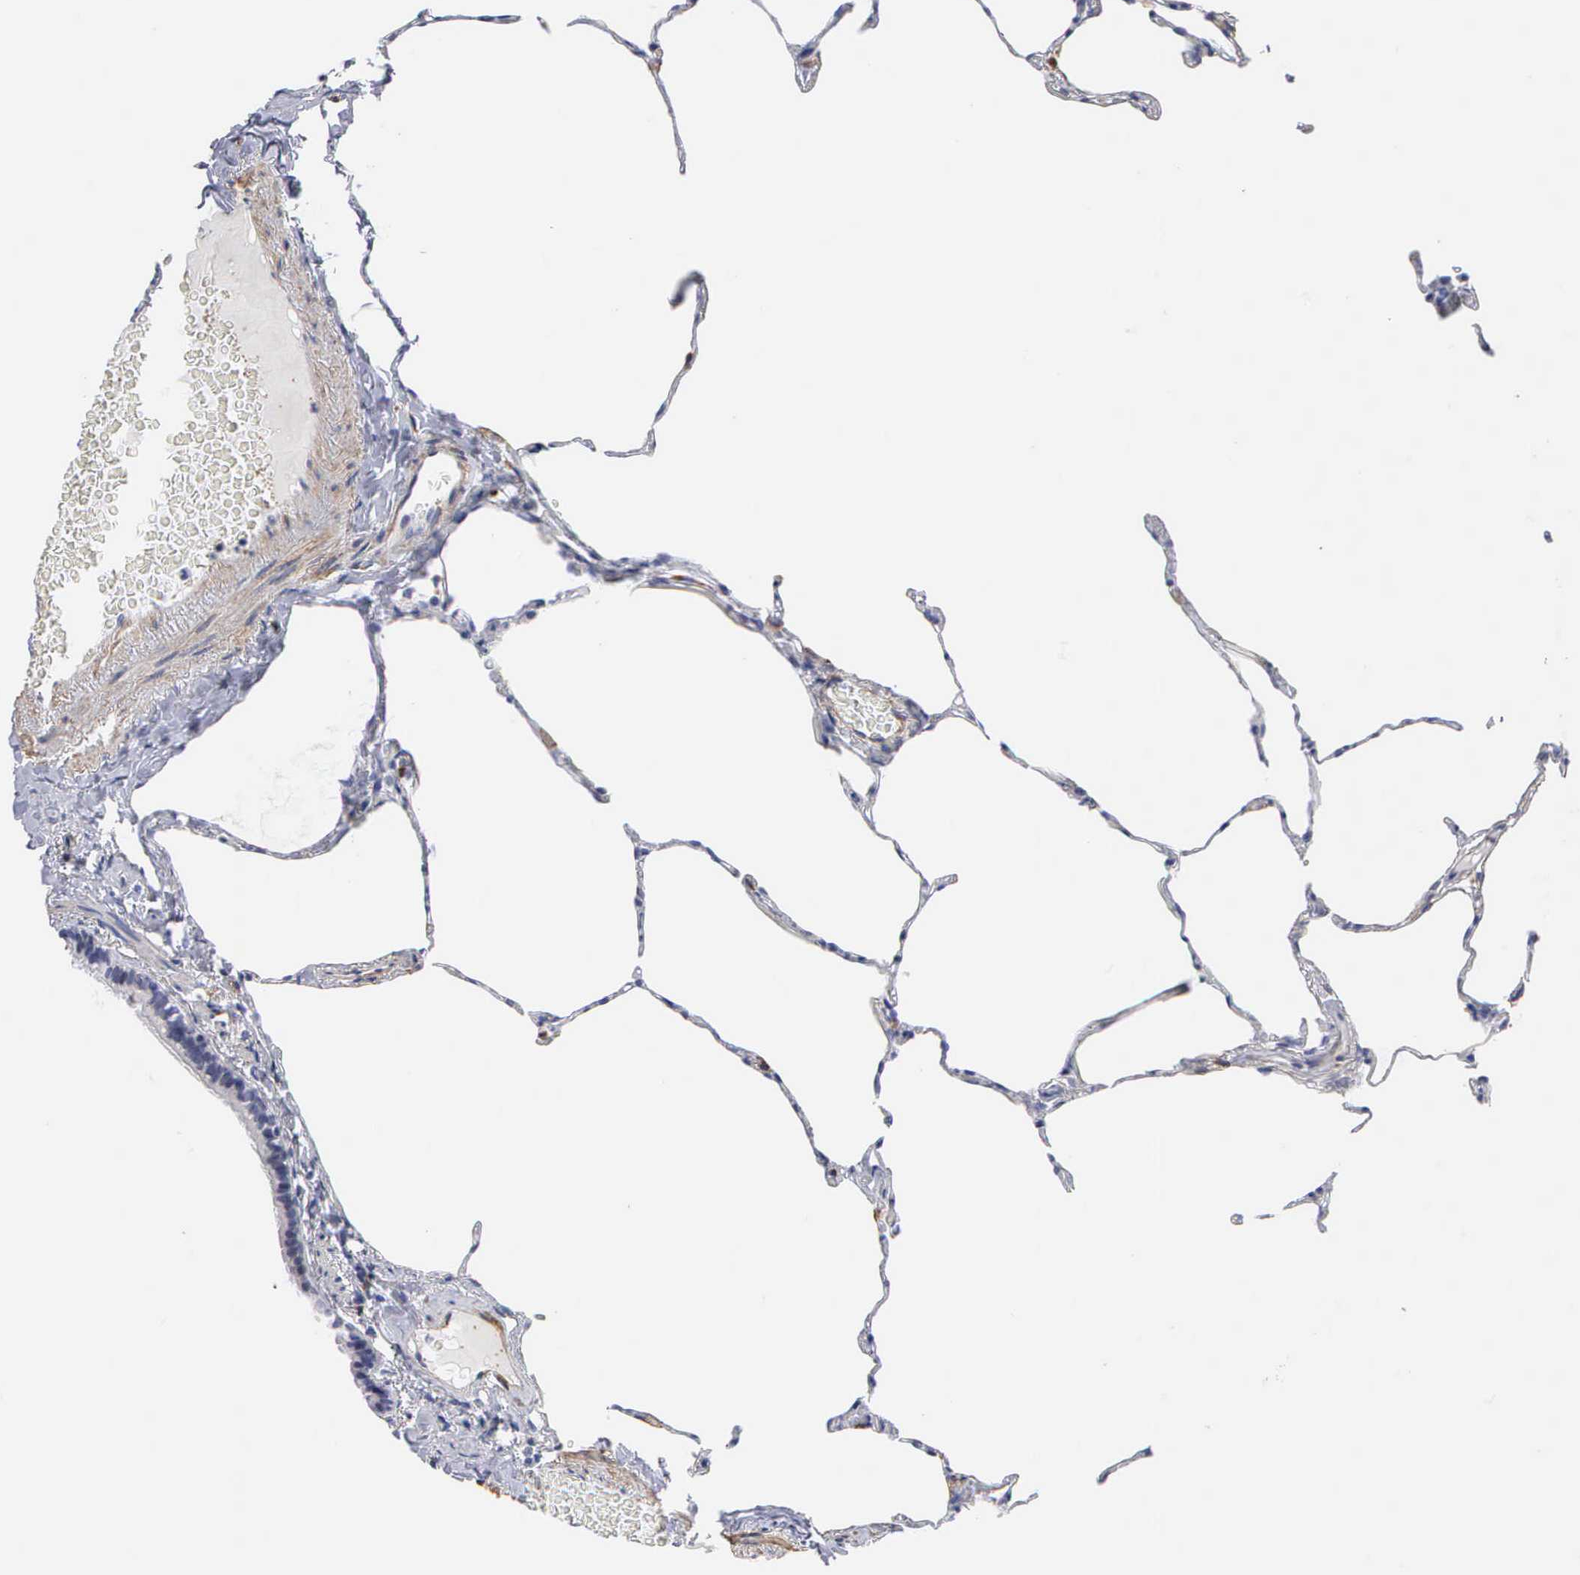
{"staining": {"intensity": "negative", "quantity": "none", "location": "none"}, "tissue": "lung", "cell_type": "Alveolar cells", "image_type": "normal", "snomed": [{"axis": "morphology", "description": "Normal tissue, NOS"}, {"axis": "topography", "description": "Lung"}], "caption": "DAB immunohistochemical staining of normal lung exhibits no significant staining in alveolar cells. (IHC, brightfield microscopy, high magnification).", "gene": "ELFN2", "patient": {"sex": "female", "age": 75}}